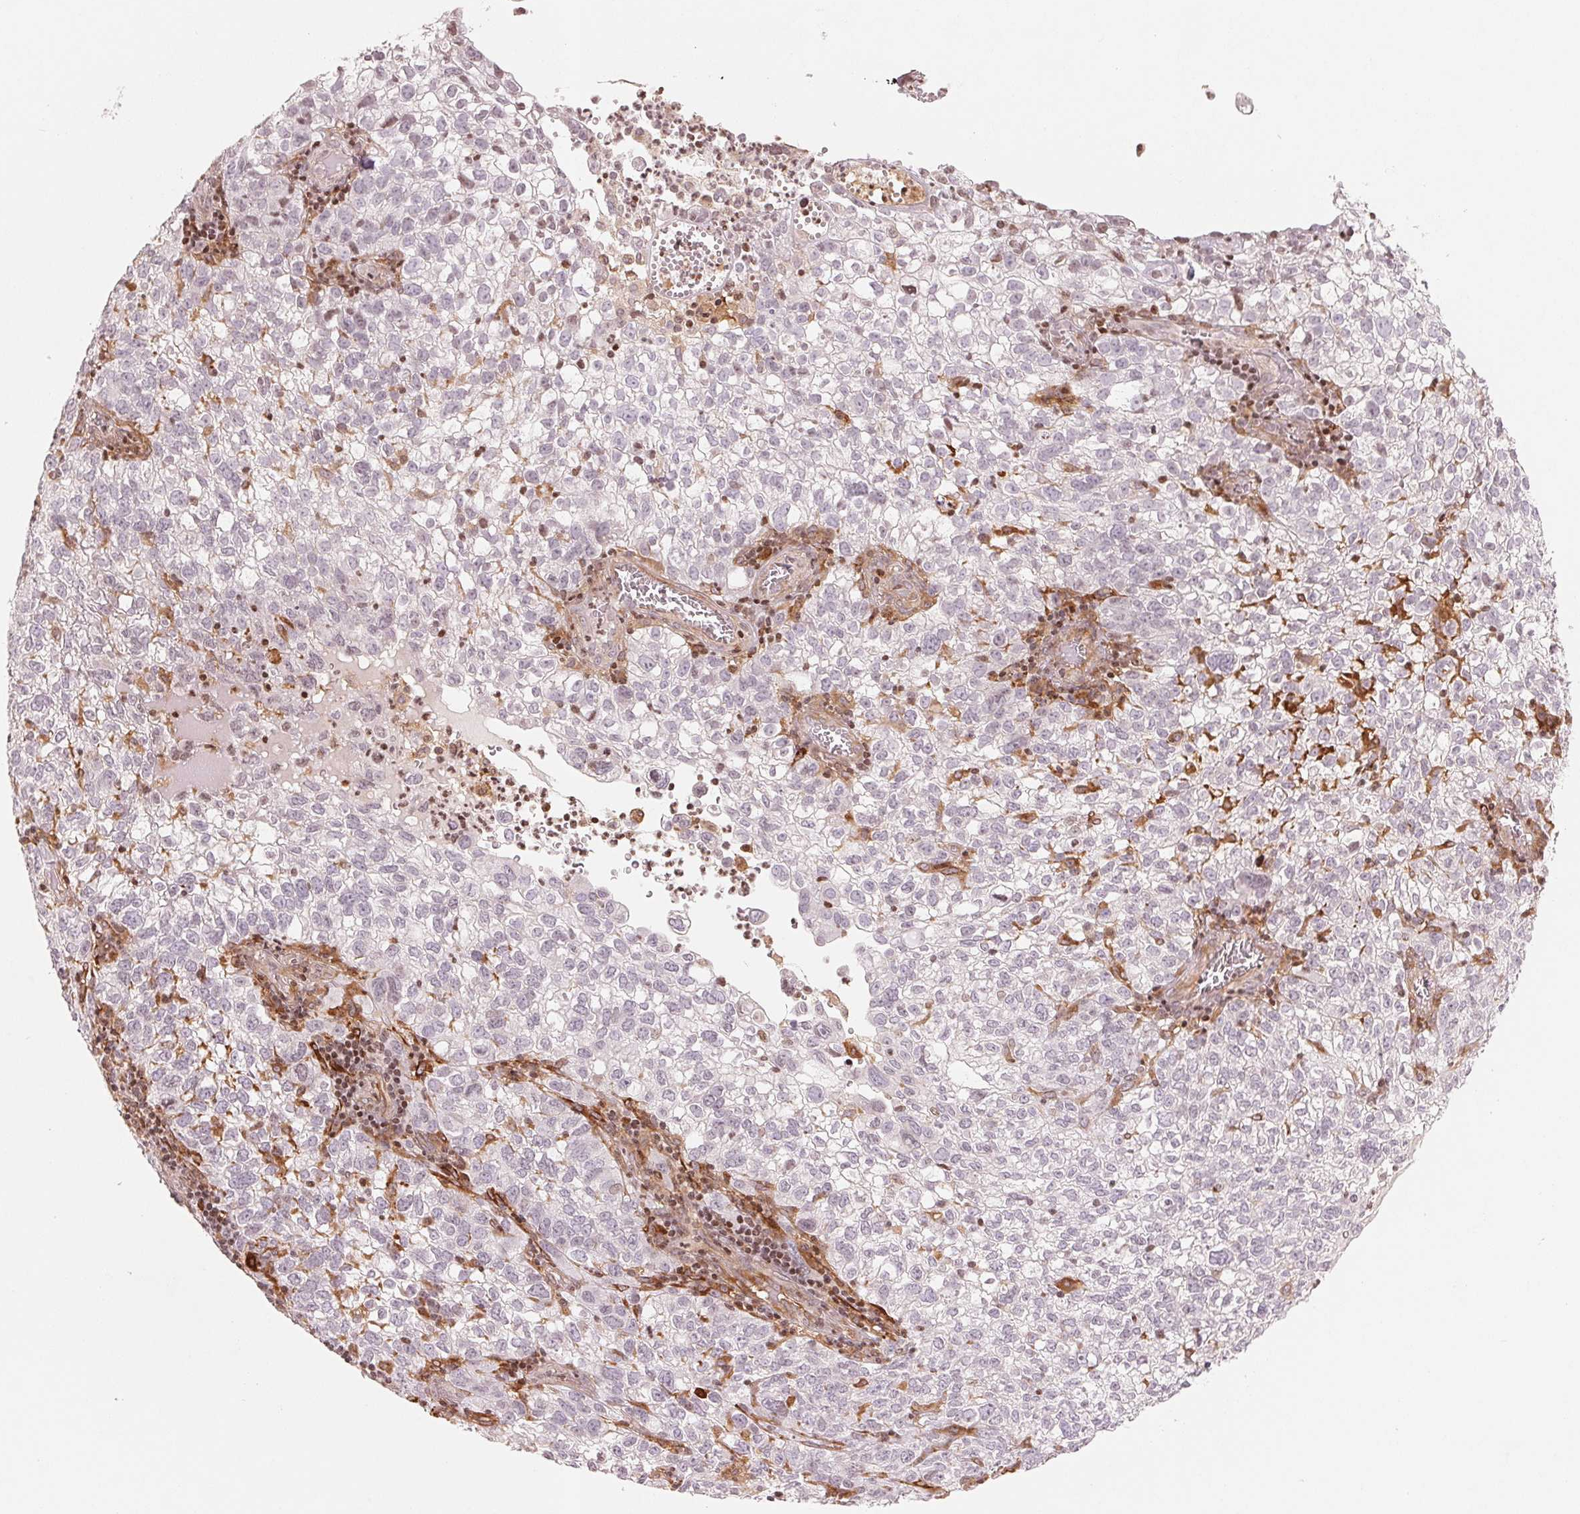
{"staining": {"intensity": "negative", "quantity": "none", "location": "none"}, "tissue": "cervical cancer", "cell_type": "Tumor cells", "image_type": "cancer", "snomed": [{"axis": "morphology", "description": "Squamous cell carcinoma, NOS"}, {"axis": "topography", "description": "Cervix"}], "caption": "An IHC photomicrograph of cervical cancer (squamous cell carcinoma) is shown. There is no staining in tumor cells of cervical cancer (squamous cell carcinoma). (DAB IHC visualized using brightfield microscopy, high magnification).", "gene": "SLC17A4", "patient": {"sex": "female", "age": 55}}